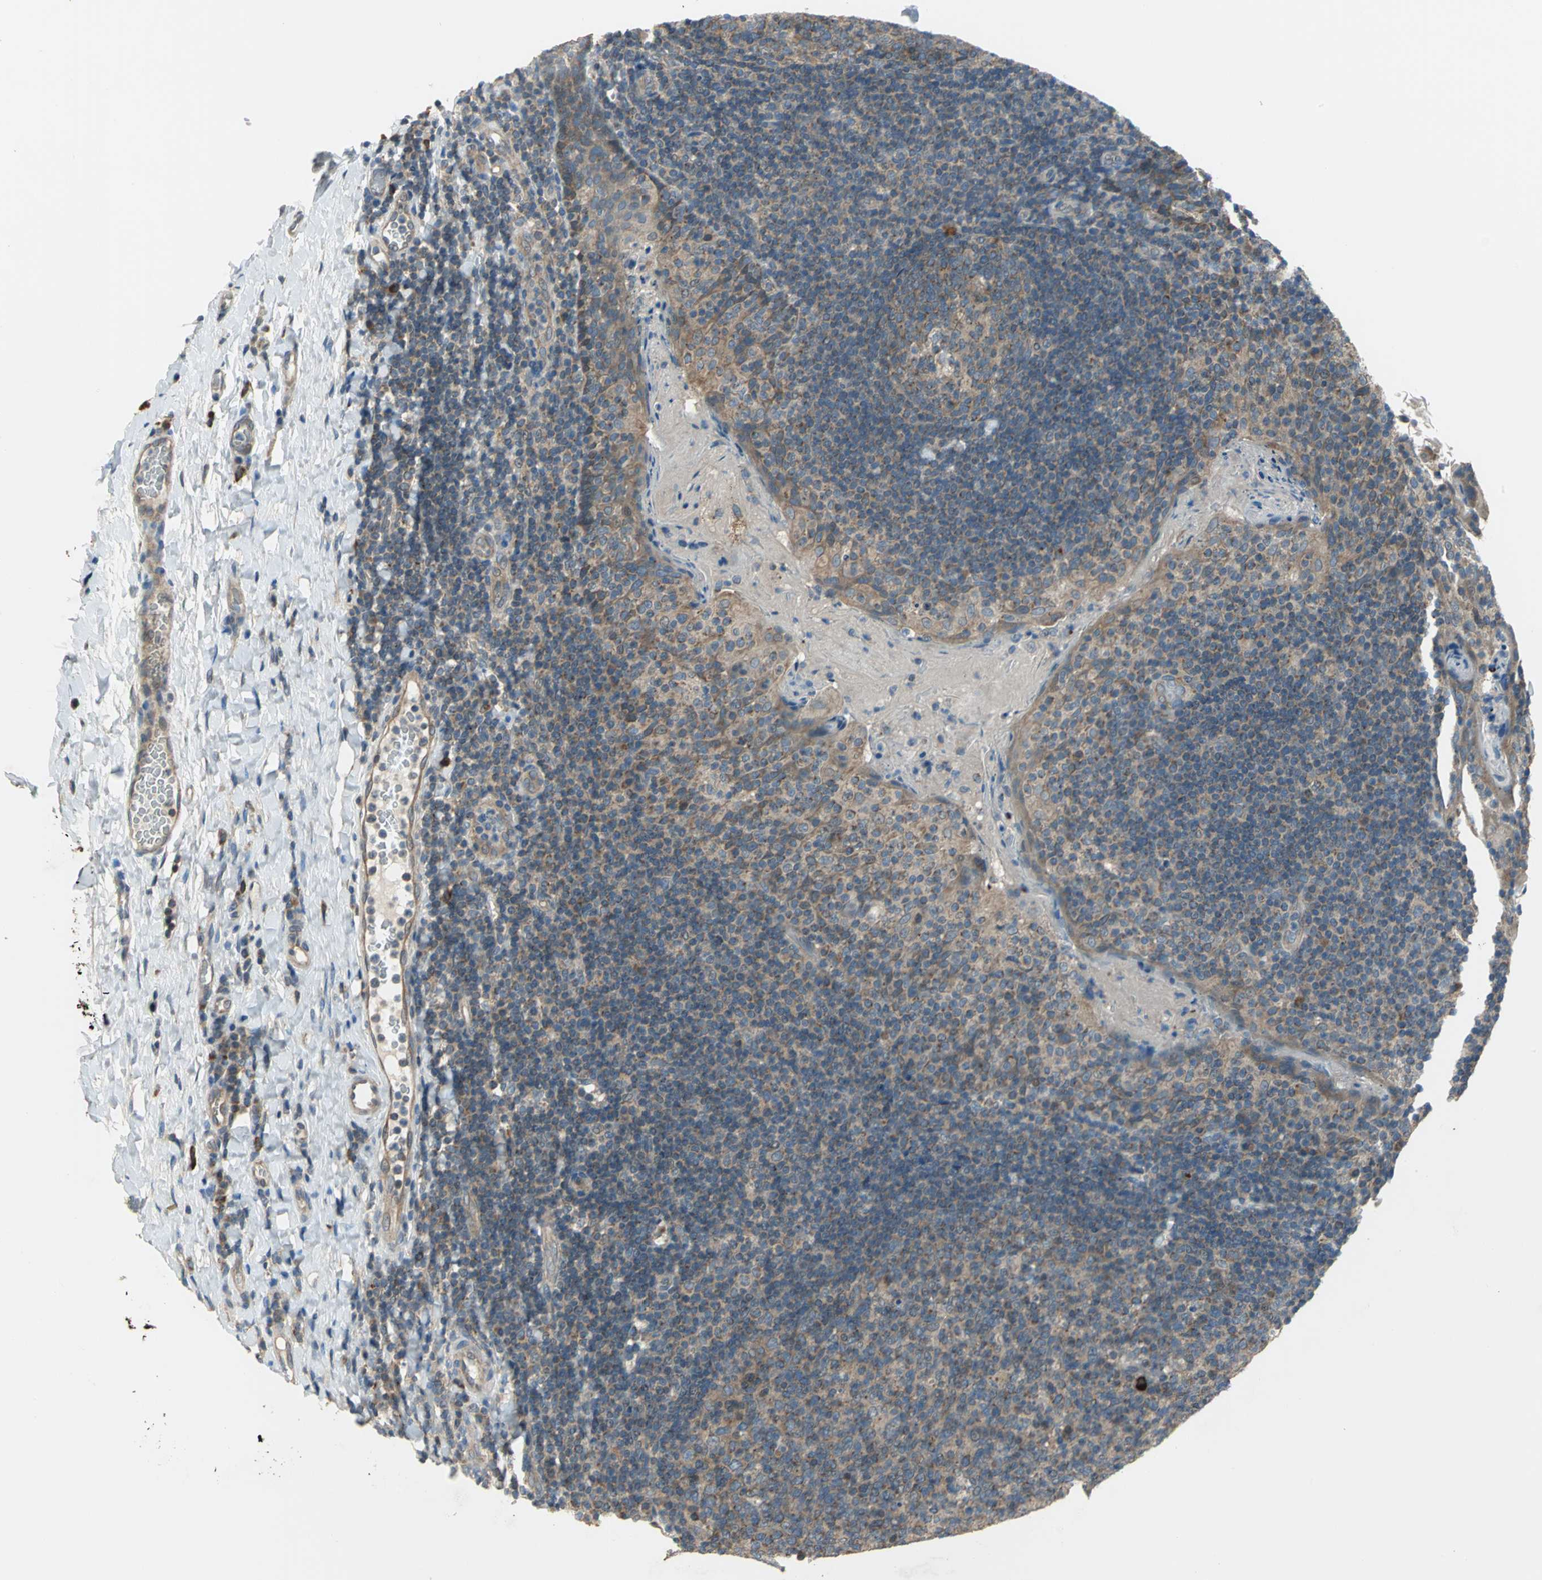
{"staining": {"intensity": "moderate", "quantity": ">75%", "location": "cytoplasmic/membranous"}, "tissue": "tonsil", "cell_type": "Germinal center cells", "image_type": "normal", "snomed": [{"axis": "morphology", "description": "Normal tissue, NOS"}, {"axis": "topography", "description": "Tonsil"}], "caption": "This histopathology image reveals immunohistochemistry staining of normal tonsil, with medium moderate cytoplasmic/membranous expression in approximately >75% of germinal center cells.", "gene": "TRAK1", "patient": {"sex": "male", "age": 17}}